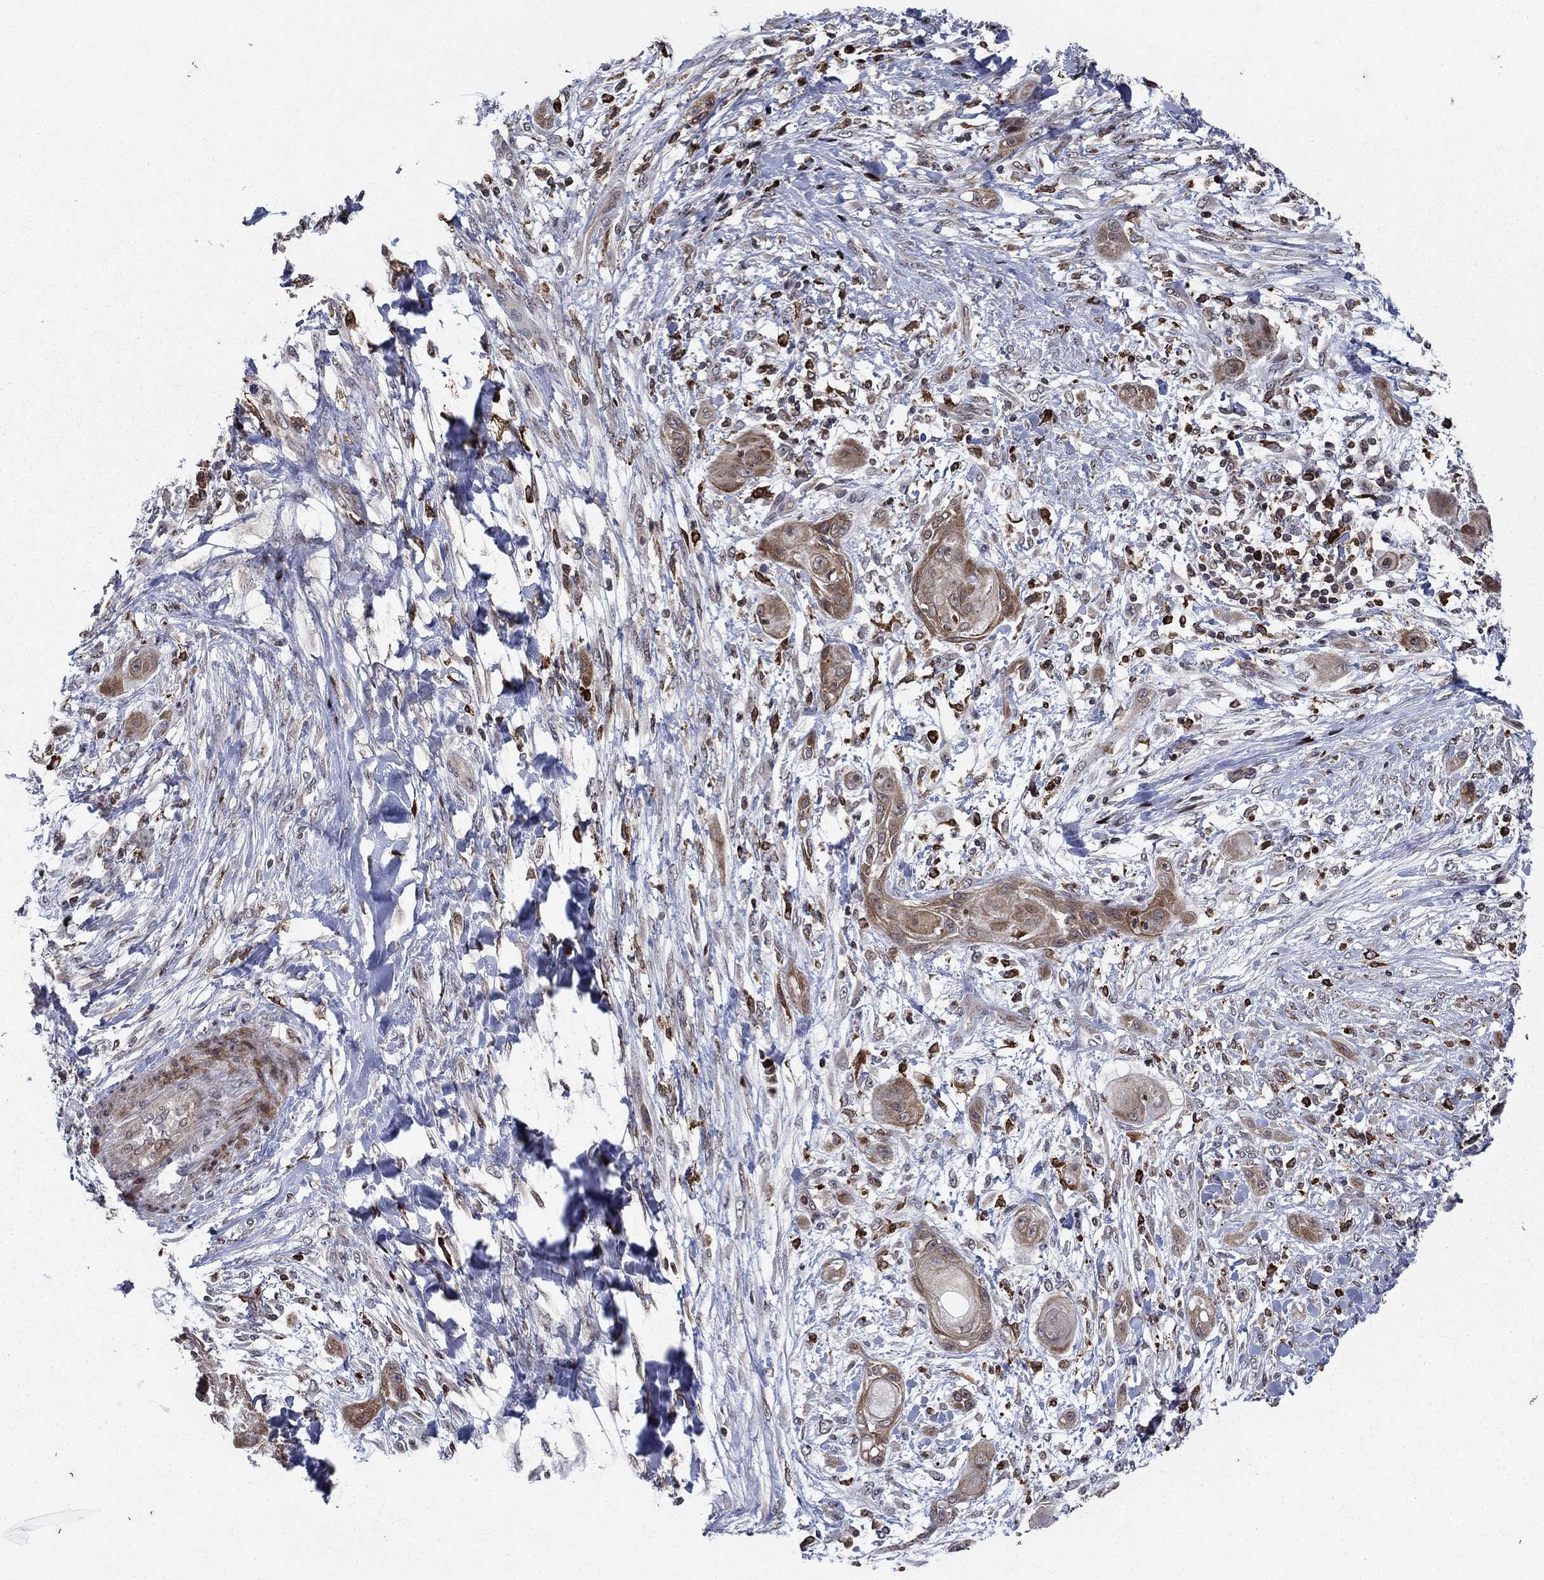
{"staining": {"intensity": "moderate", "quantity": ">75%", "location": "cytoplasmic/membranous"}, "tissue": "skin cancer", "cell_type": "Tumor cells", "image_type": "cancer", "snomed": [{"axis": "morphology", "description": "Squamous cell carcinoma, NOS"}, {"axis": "topography", "description": "Skin"}], "caption": "Protein expression analysis of human skin cancer reveals moderate cytoplasmic/membranous staining in about >75% of tumor cells. The staining was performed using DAB to visualize the protein expression in brown, while the nuclei were stained in blue with hematoxylin (Magnification: 20x).", "gene": "DHRS7", "patient": {"sex": "male", "age": 62}}